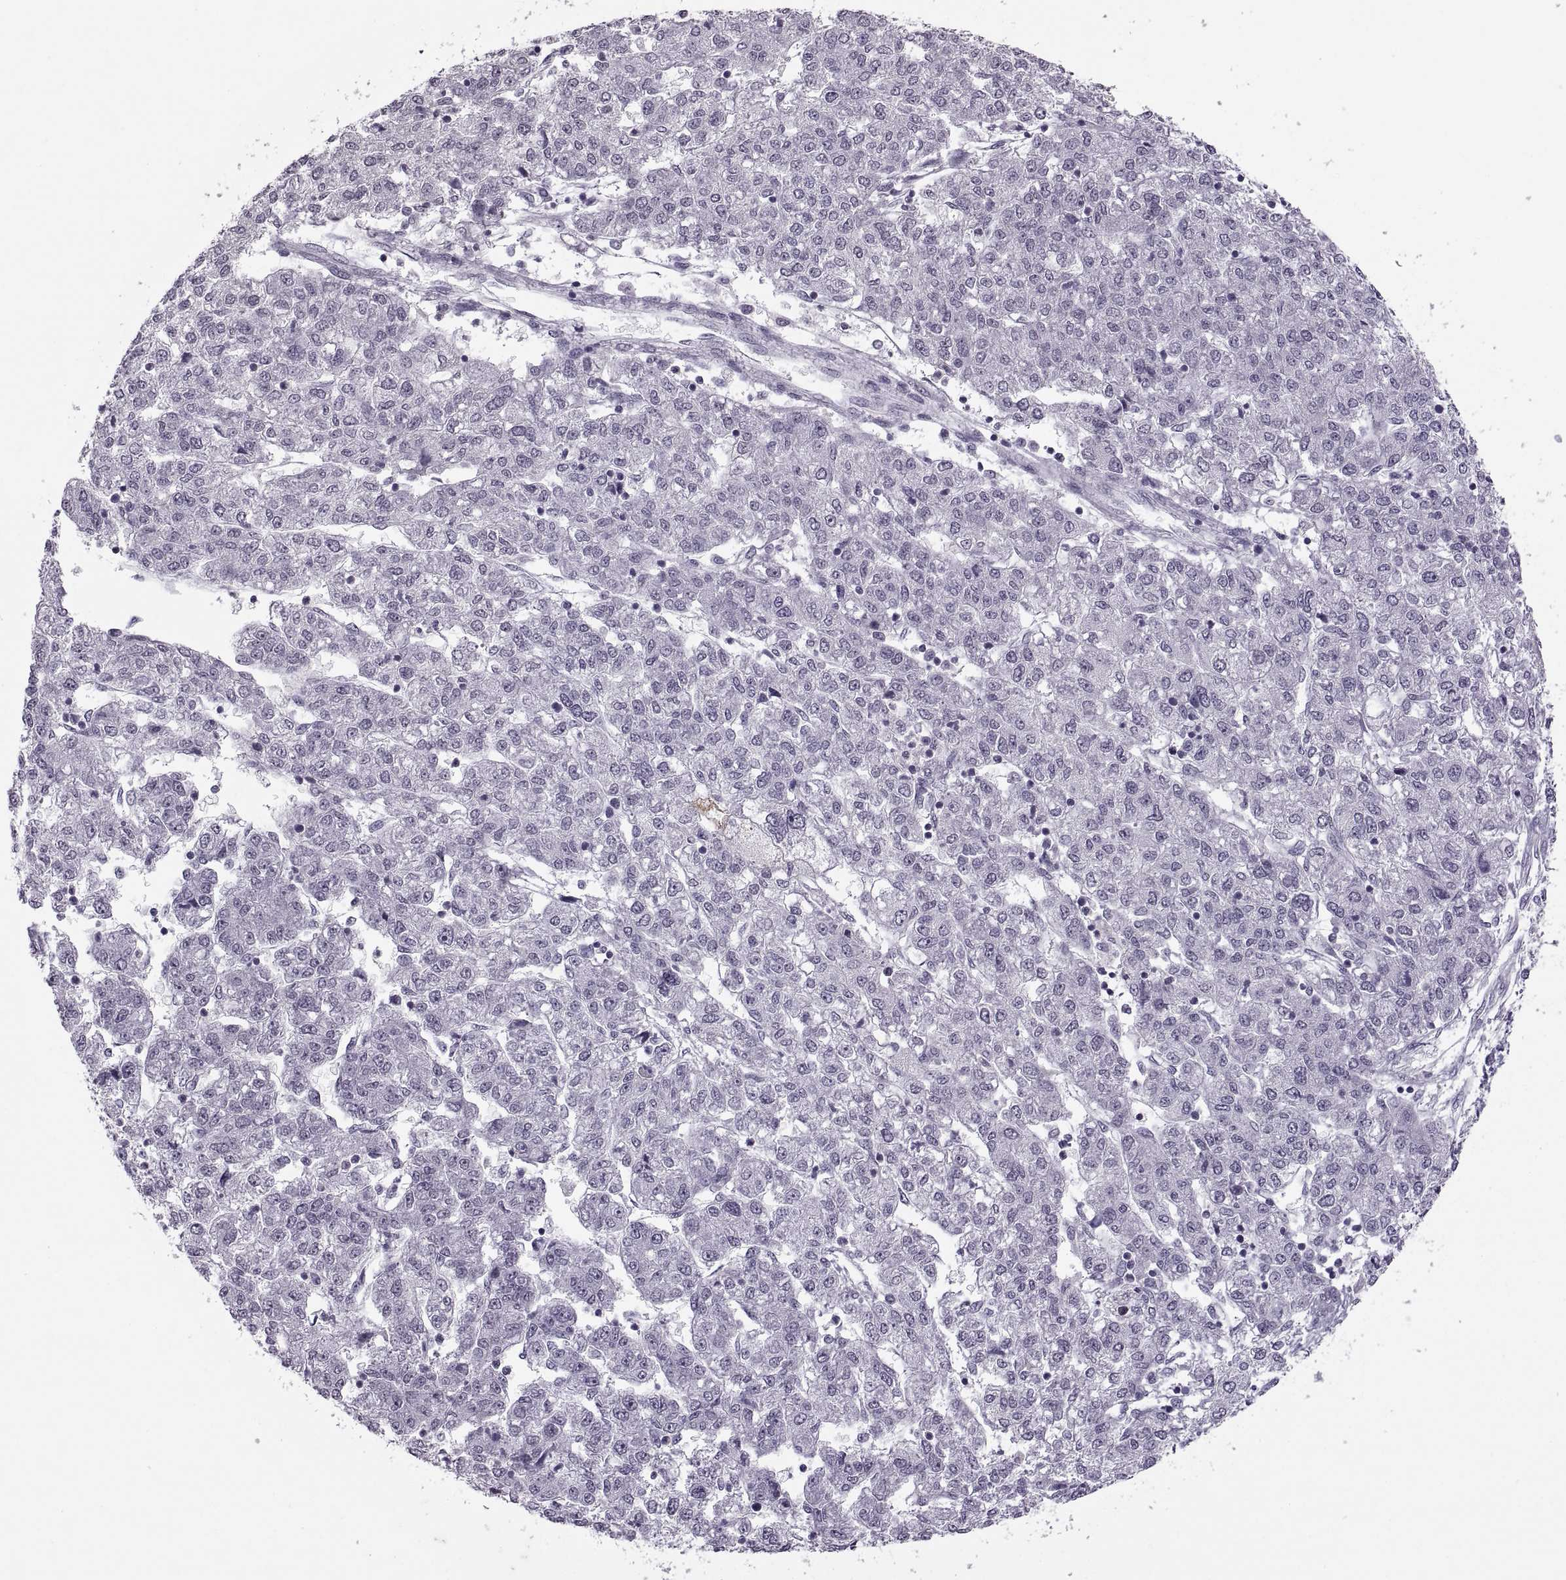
{"staining": {"intensity": "negative", "quantity": "none", "location": "none"}, "tissue": "liver cancer", "cell_type": "Tumor cells", "image_type": "cancer", "snomed": [{"axis": "morphology", "description": "Carcinoma, Hepatocellular, NOS"}, {"axis": "topography", "description": "Liver"}], "caption": "Immunohistochemistry photomicrograph of neoplastic tissue: liver cancer stained with DAB (3,3'-diaminobenzidine) reveals no significant protein staining in tumor cells. (DAB immunohistochemistry visualized using brightfield microscopy, high magnification).", "gene": "OTP", "patient": {"sex": "male", "age": 56}}